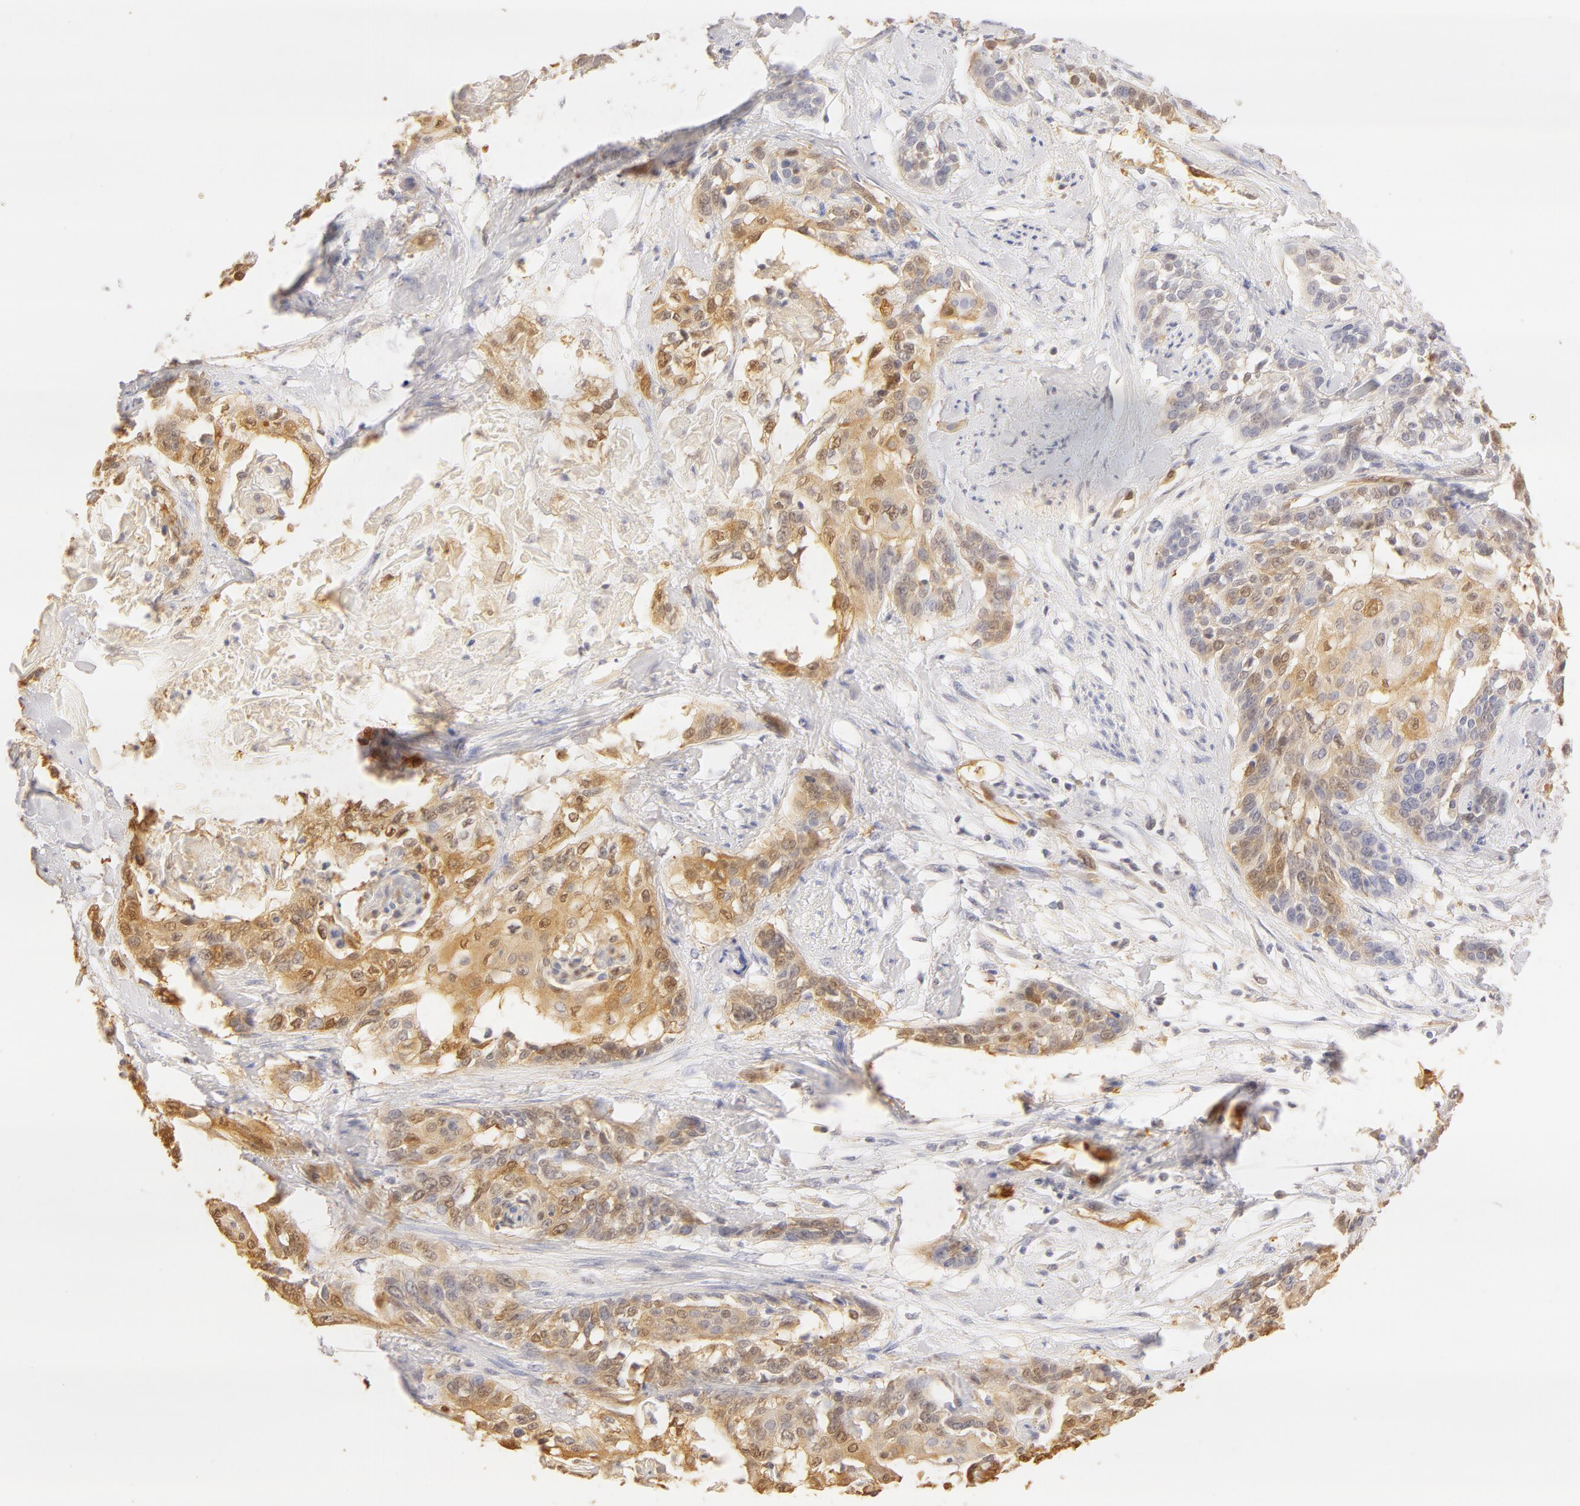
{"staining": {"intensity": "weak", "quantity": "<25%", "location": "nuclear"}, "tissue": "cervical cancer", "cell_type": "Tumor cells", "image_type": "cancer", "snomed": [{"axis": "morphology", "description": "Squamous cell carcinoma, NOS"}, {"axis": "topography", "description": "Cervix"}], "caption": "Immunohistochemistry micrograph of human cervical cancer (squamous cell carcinoma) stained for a protein (brown), which displays no expression in tumor cells.", "gene": "CA2", "patient": {"sex": "female", "age": 57}}